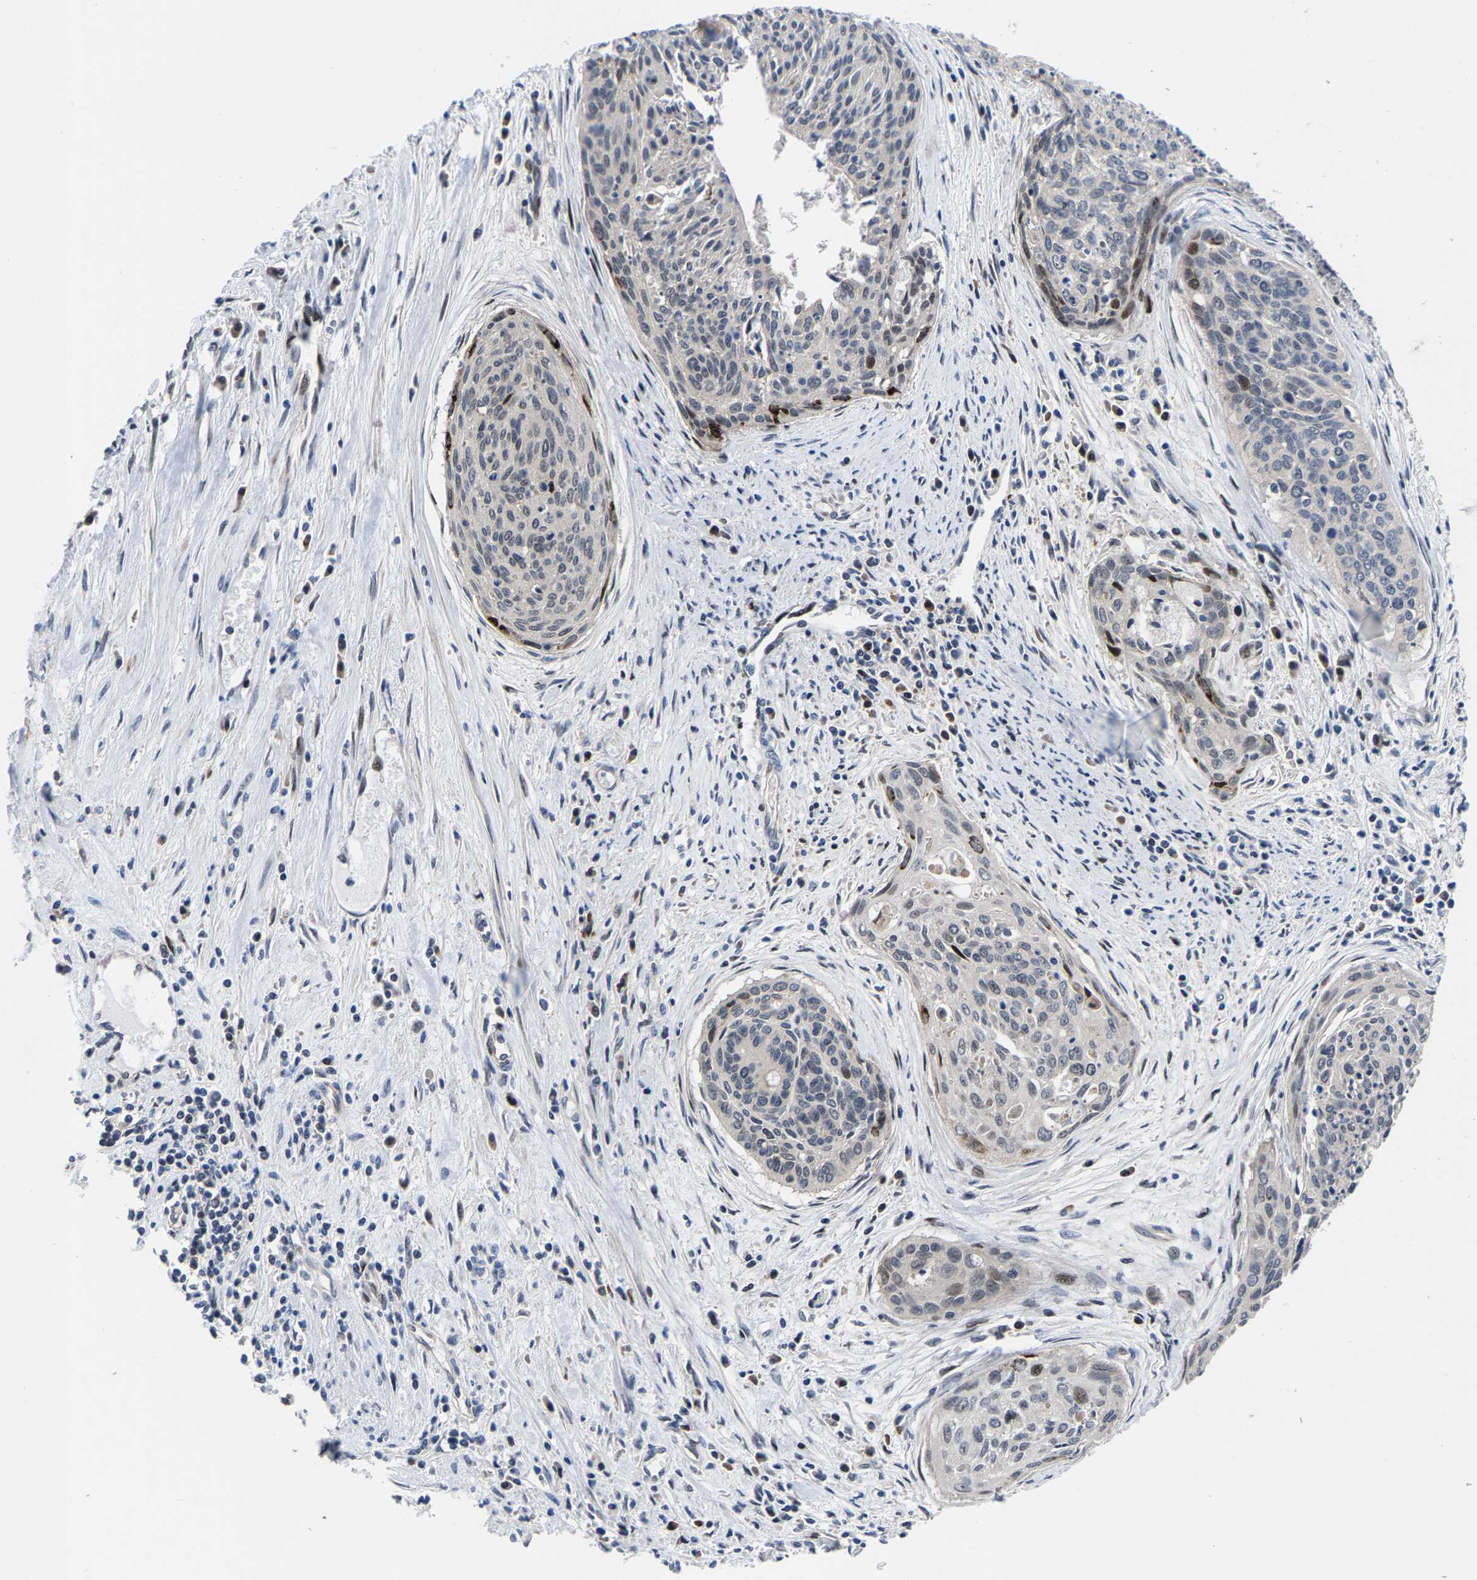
{"staining": {"intensity": "moderate", "quantity": "<25%", "location": "nuclear"}, "tissue": "cervical cancer", "cell_type": "Tumor cells", "image_type": "cancer", "snomed": [{"axis": "morphology", "description": "Squamous cell carcinoma, NOS"}, {"axis": "topography", "description": "Cervix"}], "caption": "Cervical cancer (squamous cell carcinoma) tissue exhibits moderate nuclear staining in approximately <25% of tumor cells", "gene": "HAUS6", "patient": {"sex": "female", "age": 55}}